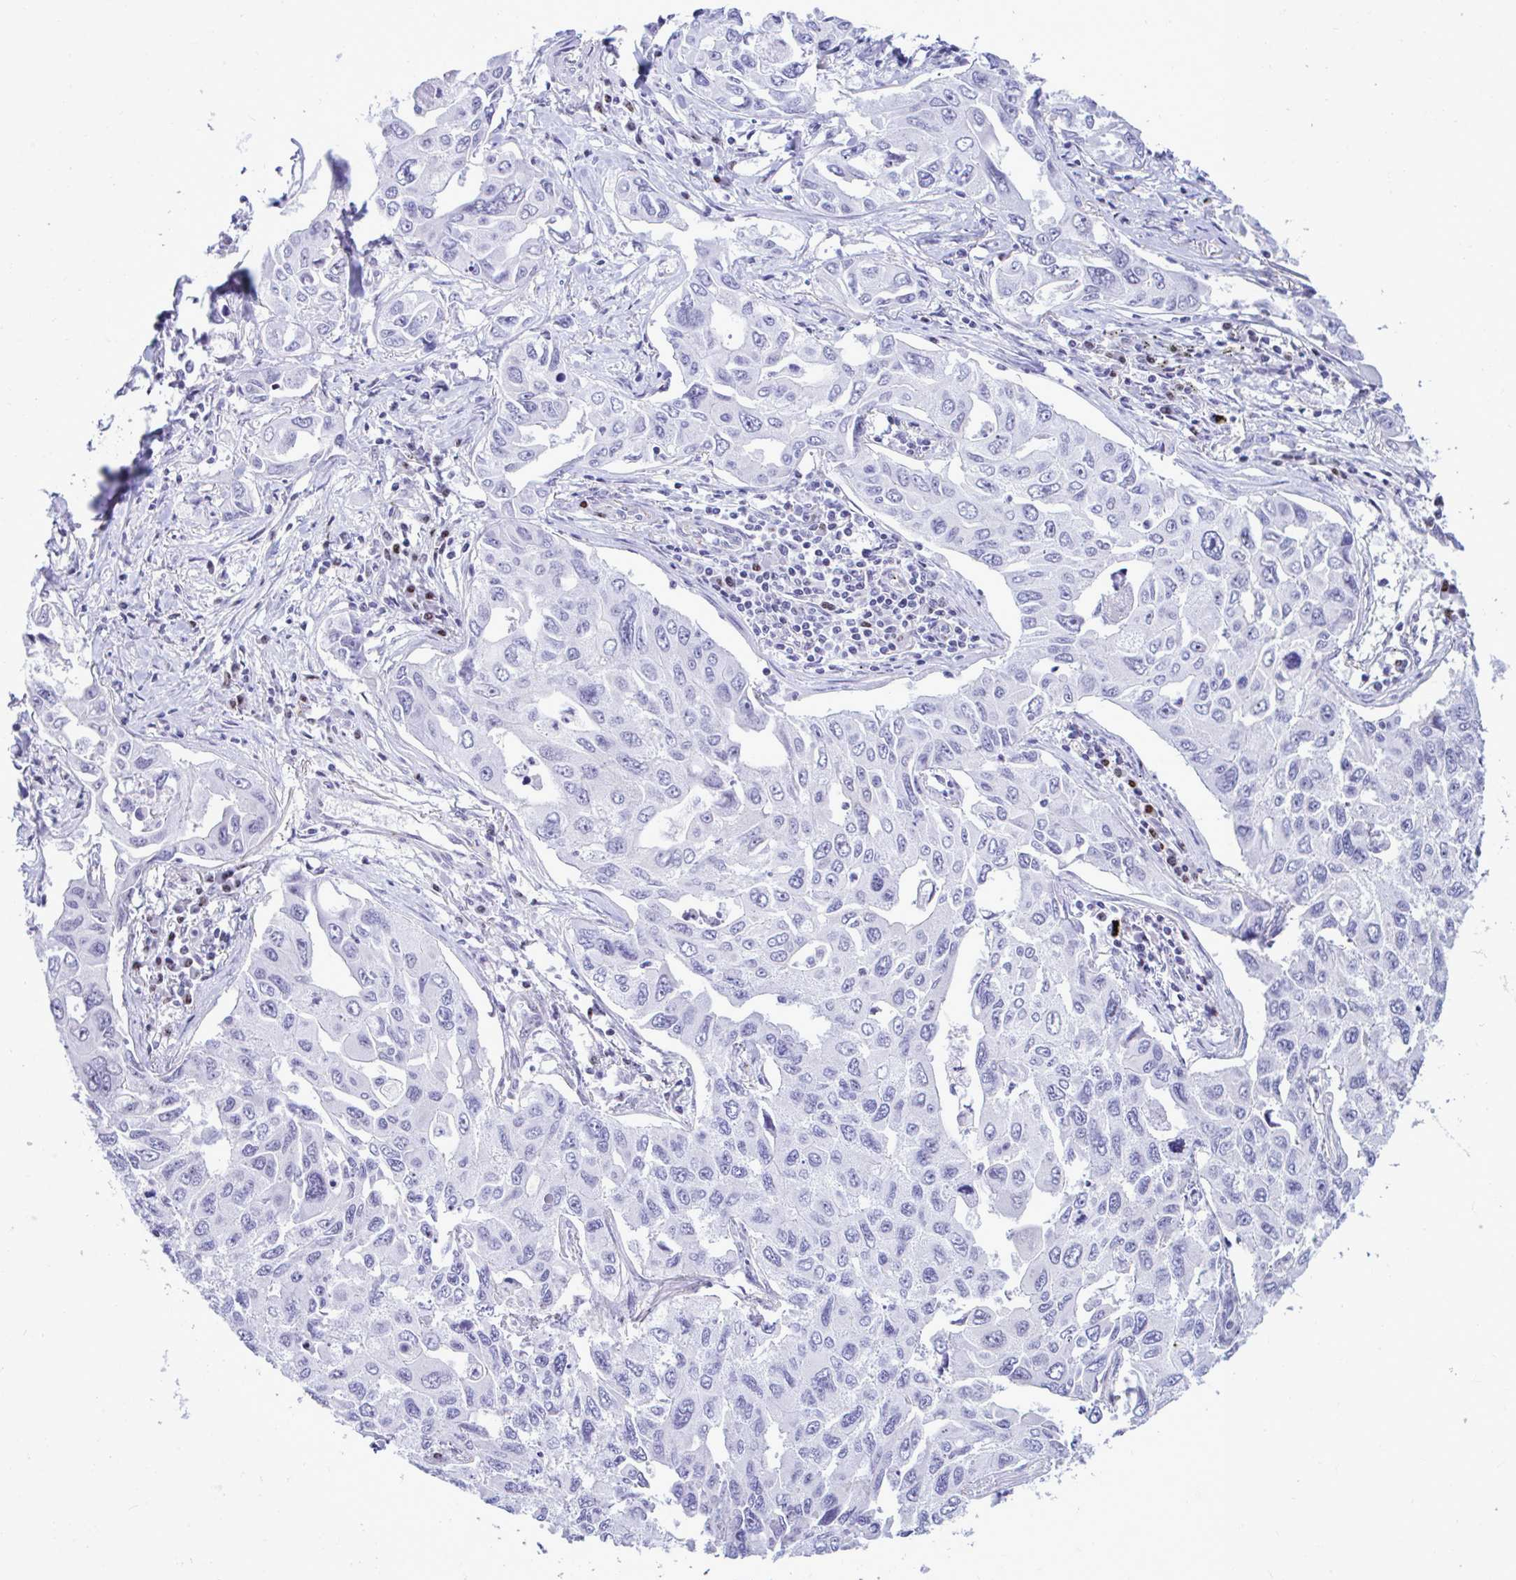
{"staining": {"intensity": "negative", "quantity": "none", "location": "none"}, "tissue": "lung cancer", "cell_type": "Tumor cells", "image_type": "cancer", "snomed": [{"axis": "morphology", "description": "Adenocarcinoma, NOS"}, {"axis": "topography", "description": "Lung"}], "caption": "Lung cancer (adenocarcinoma) stained for a protein using IHC exhibits no positivity tumor cells.", "gene": "SLC25A51", "patient": {"sex": "male", "age": 64}}